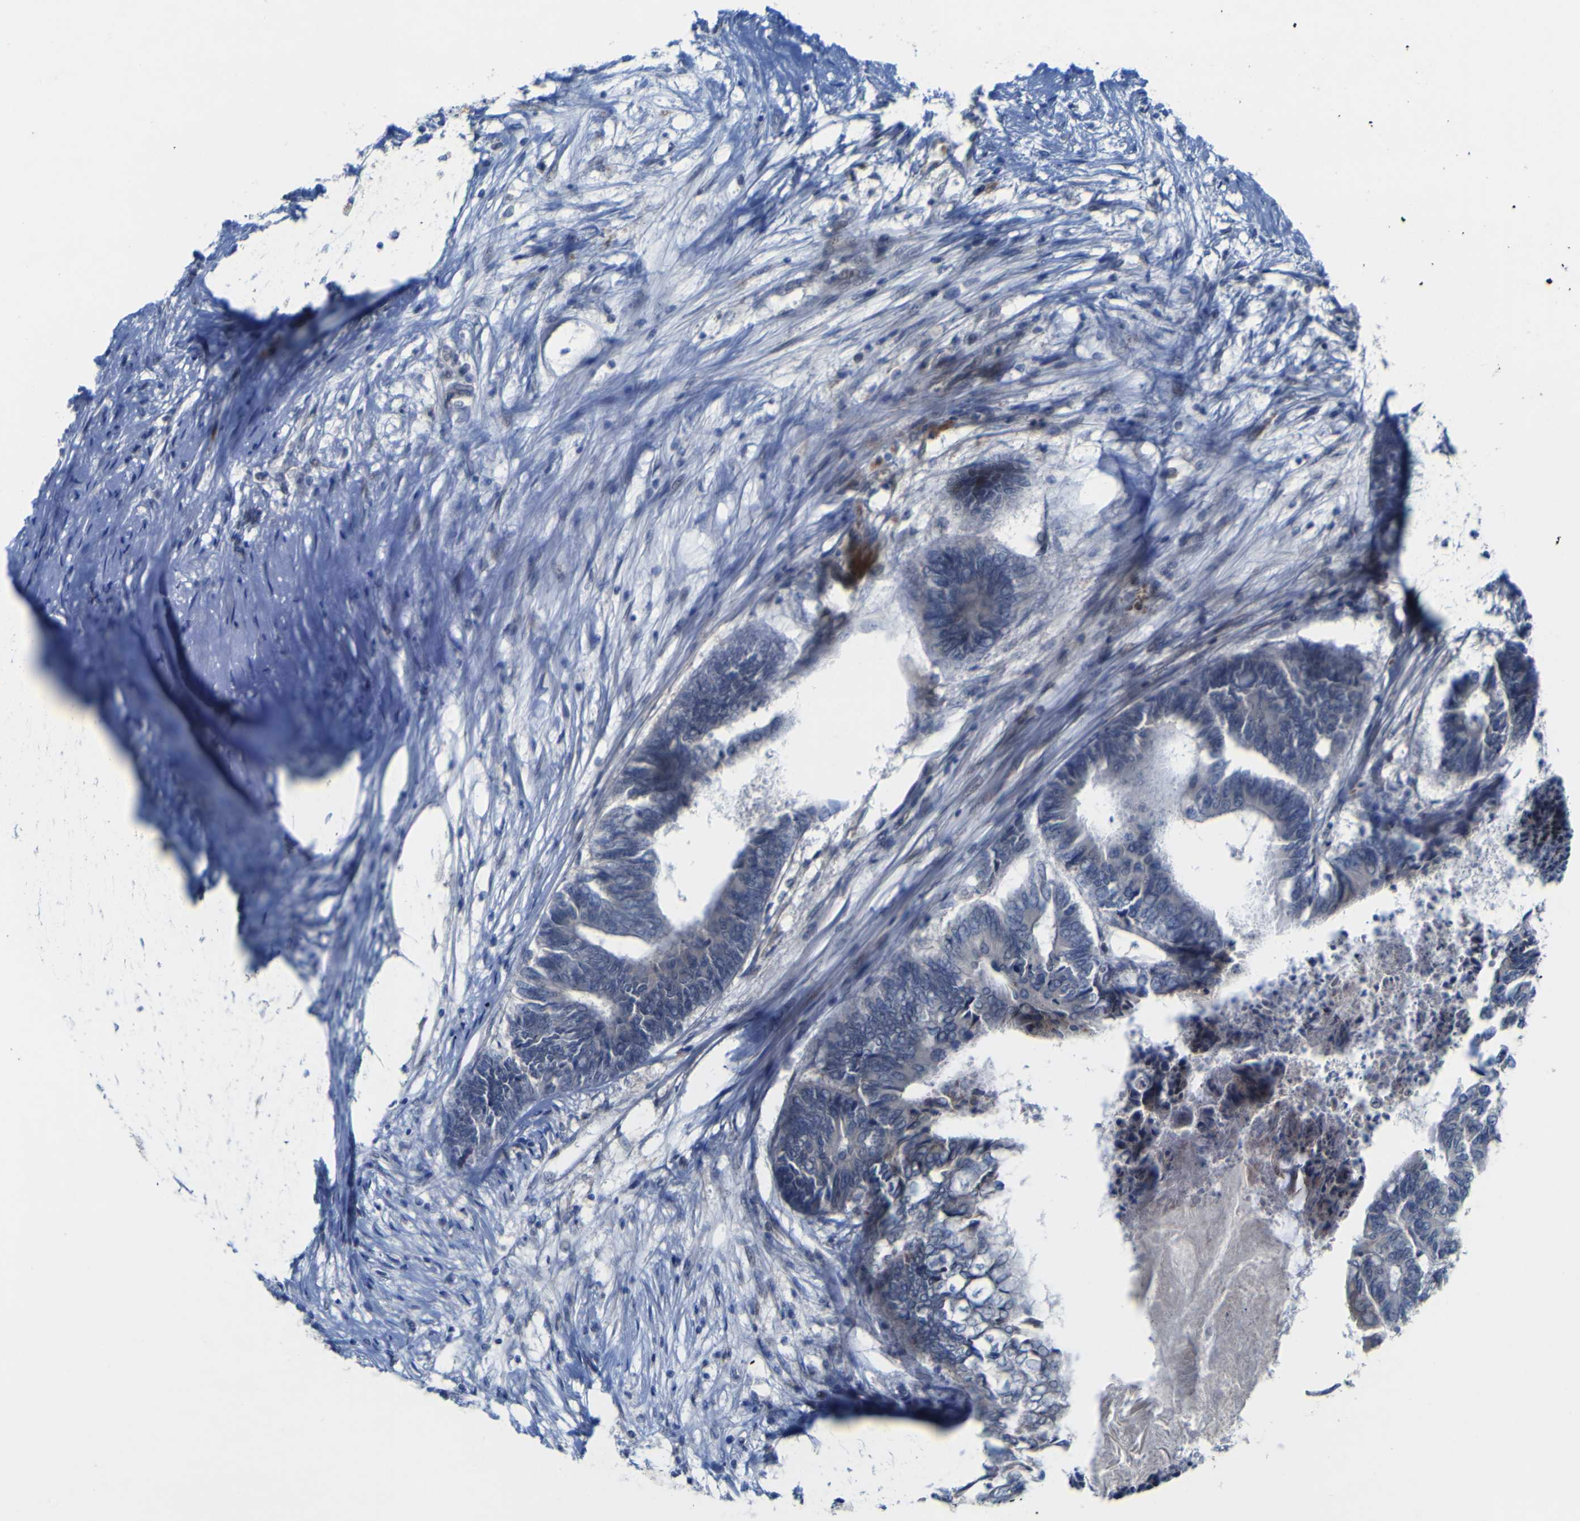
{"staining": {"intensity": "negative", "quantity": "none", "location": "none"}, "tissue": "colorectal cancer", "cell_type": "Tumor cells", "image_type": "cancer", "snomed": [{"axis": "morphology", "description": "Adenocarcinoma, NOS"}, {"axis": "topography", "description": "Rectum"}], "caption": "This is an IHC histopathology image of adenocarcinoma (colorectal). There is no staining in tumor cells.", "gene": "NAV1", "patient": {"sex": "male", "age": 63}}